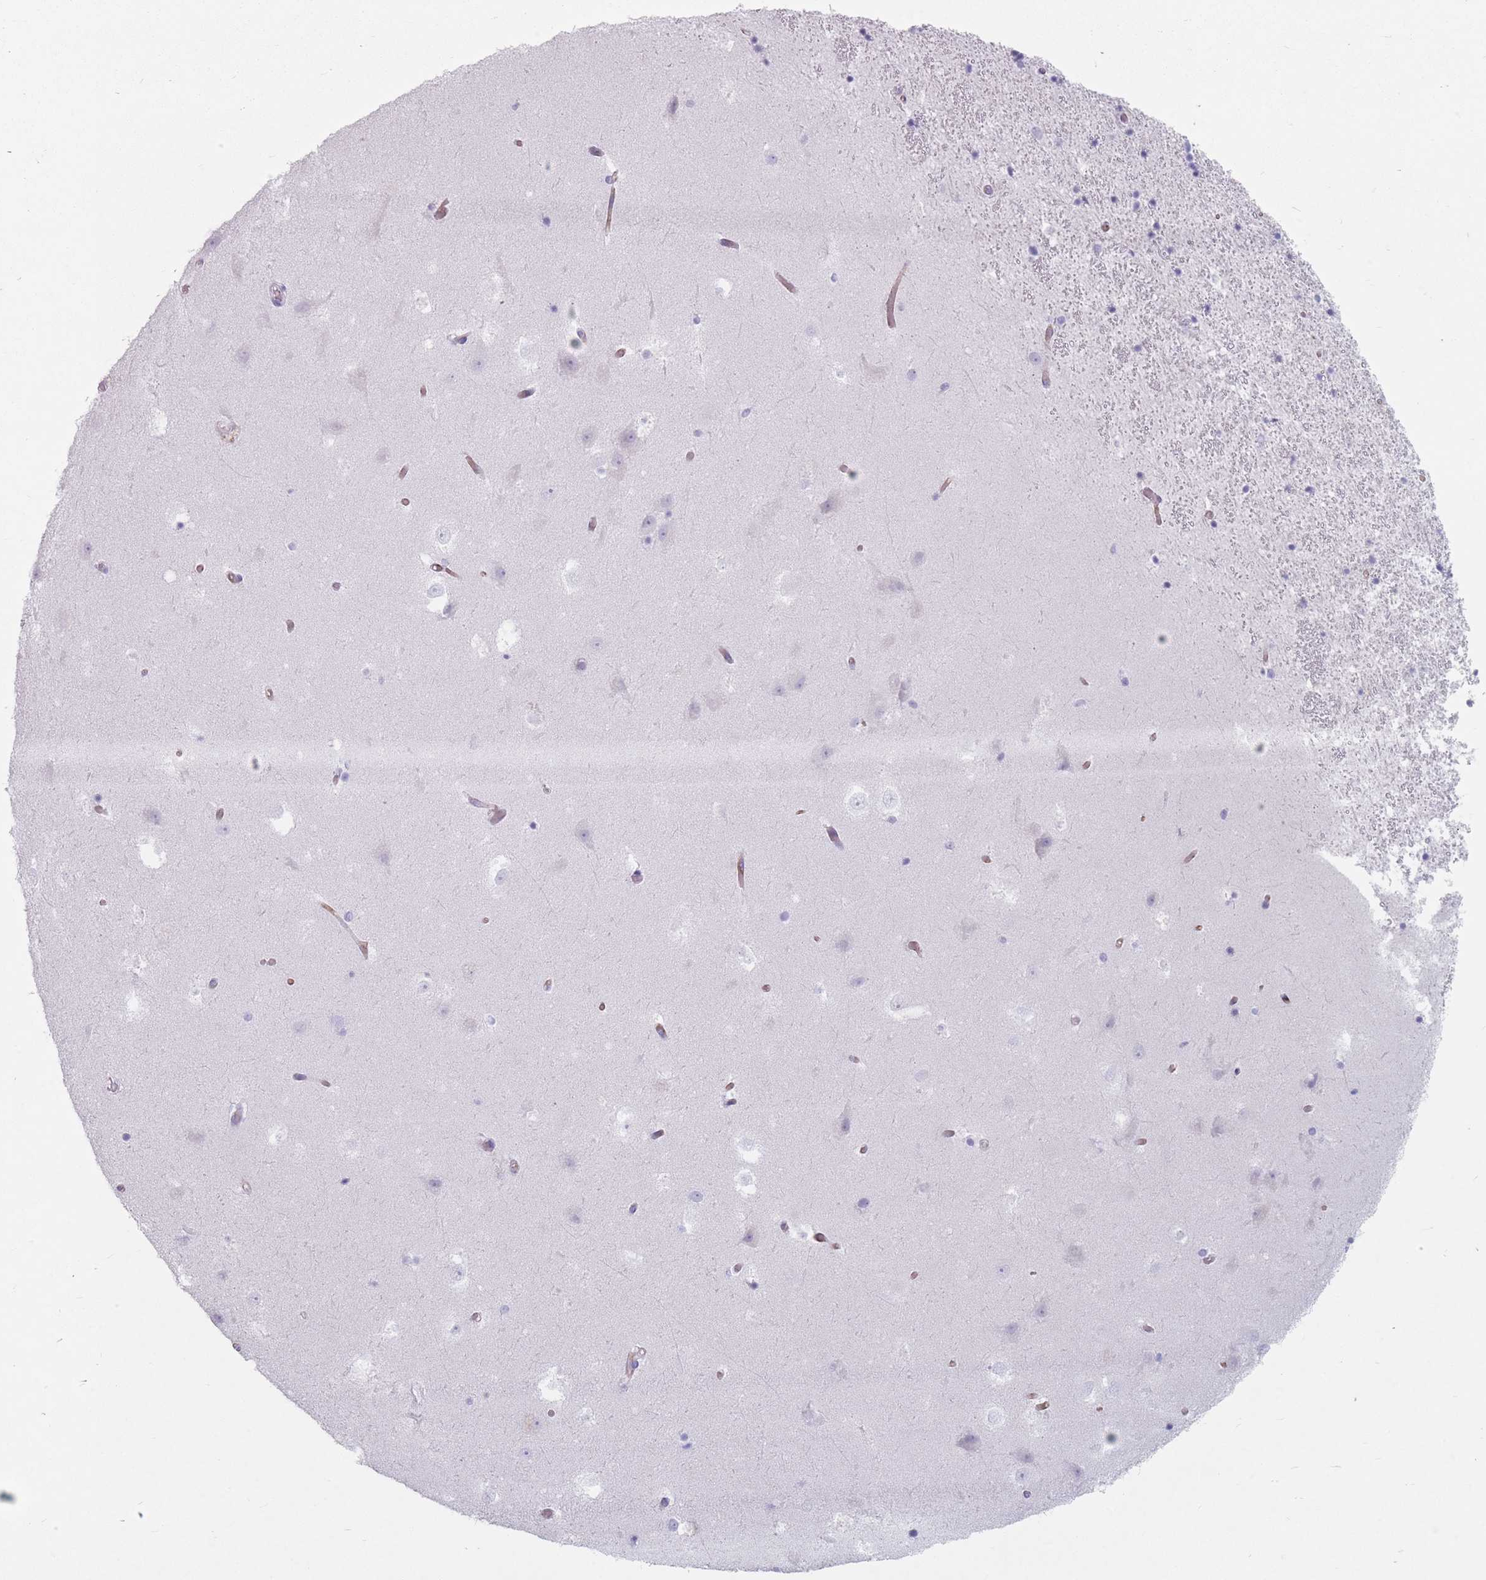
{"staining": {"intensity": "negative", "quantity": "none", "location": "none"}, "tissue": "hippocampus", "cell_type": "Glial cells", "image_type": "normal", "snomed": [{"axis": "morphology", "description": "Normal tissue, NOS"}, {"axis": "topography", "description": "Hippocampus"}], "caption": "Immunohistochemistry (IHC) image of unremarkable hippocampus: human hippocampus stained with DAB shows no significant protein positivity in glial cells. (DAB IHC visualized using brightfield microscopy, high magnification).", "gene": "ST3GAL5", "patient": {"sex": "female", "age": 52}}